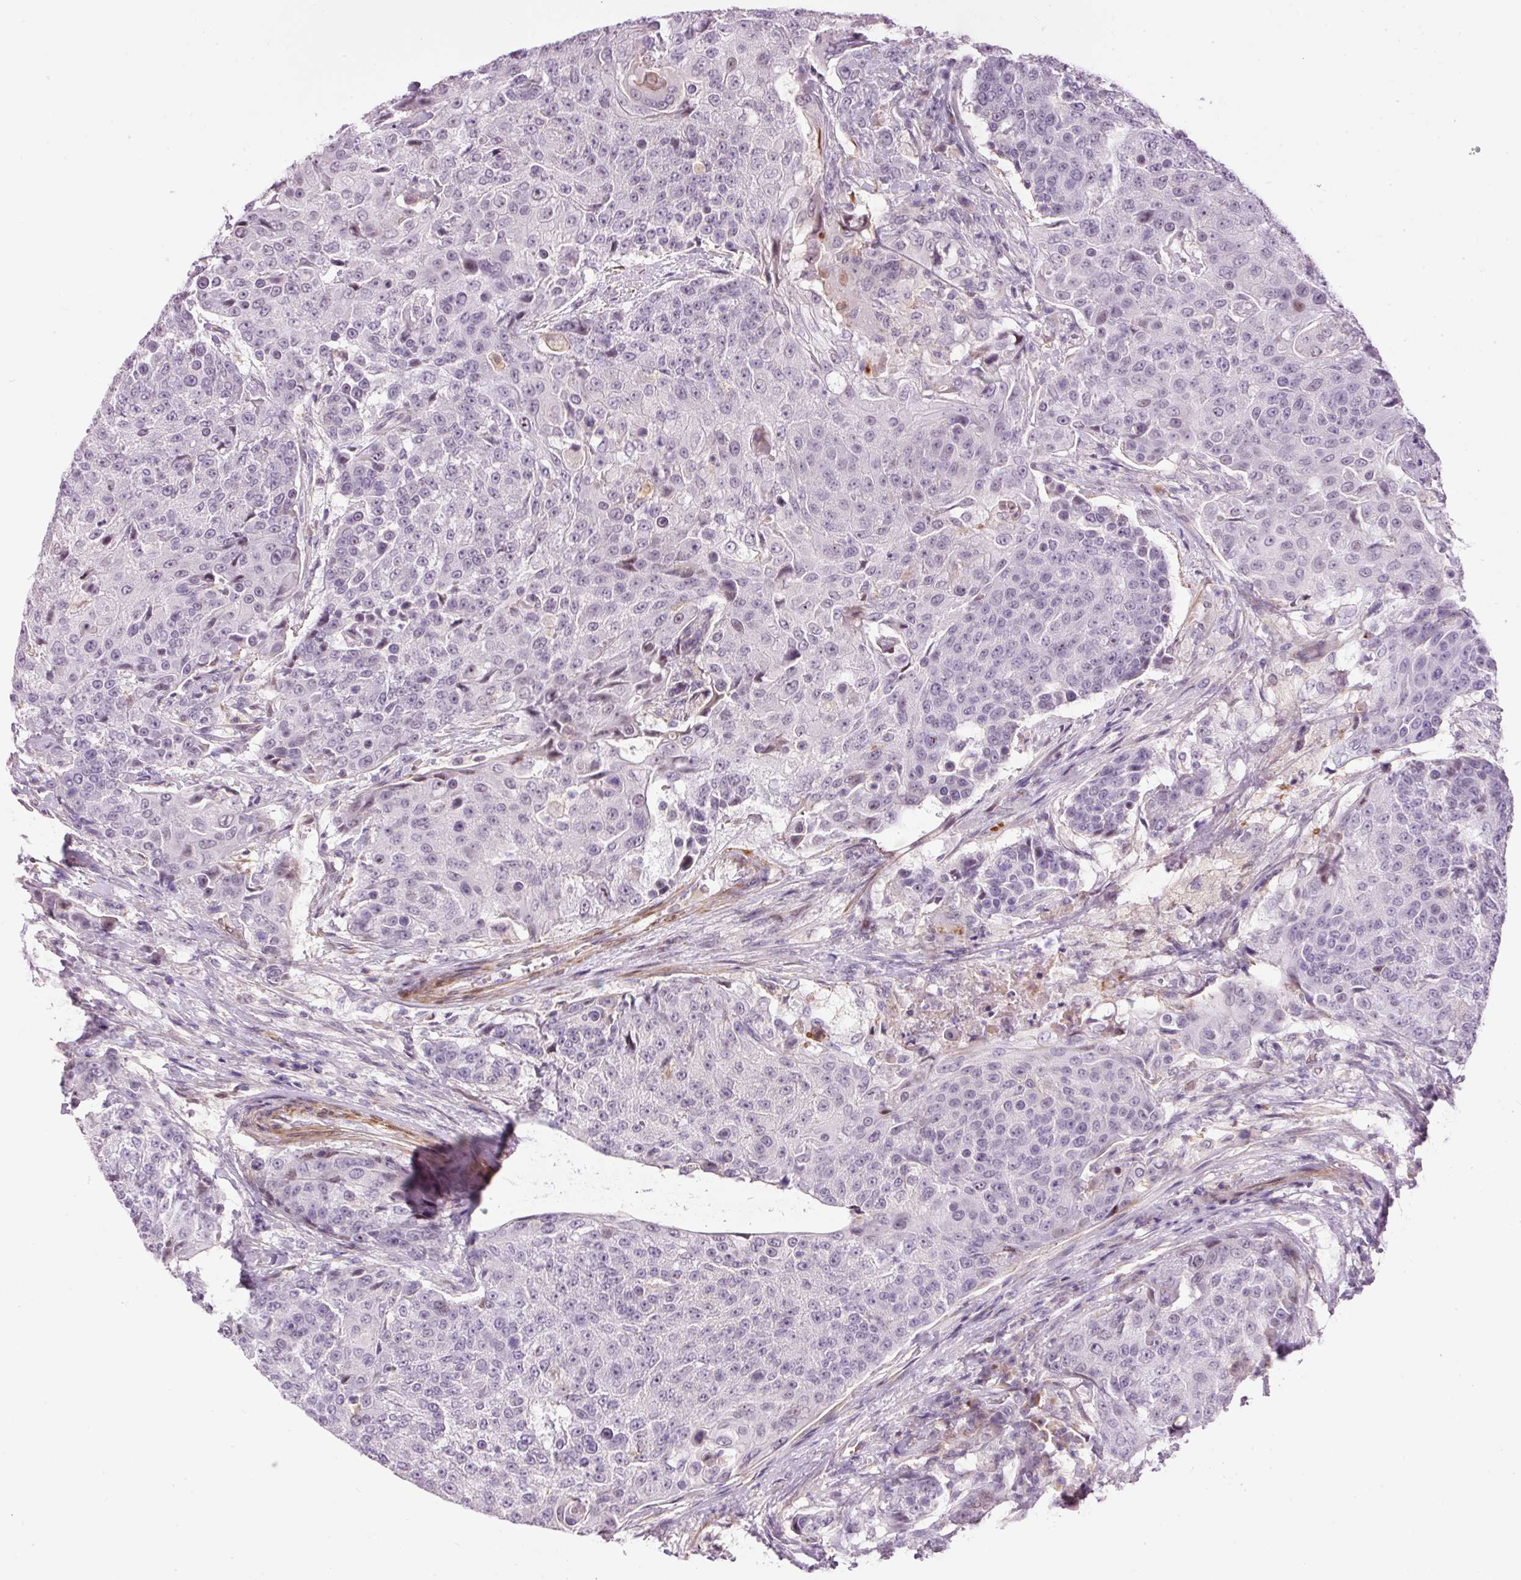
{"staining": {"intensity": "negative", "quantity": "none", "location": "none"}, "tissue": "urothelial cancer", "cell_type": "Tumor cells", "image_type": "cancer", "snomed": [{"axis": "morphology", "description": "Urothelial carcinoma, High grade"}, {"axis": "topography", "description": "Urinary bladder"}], "caption": "Tumor cells show no significant positivity in urothelial cancer.", "gene": "HNF1A", "patient": {"sex": "female", "age": 63}}